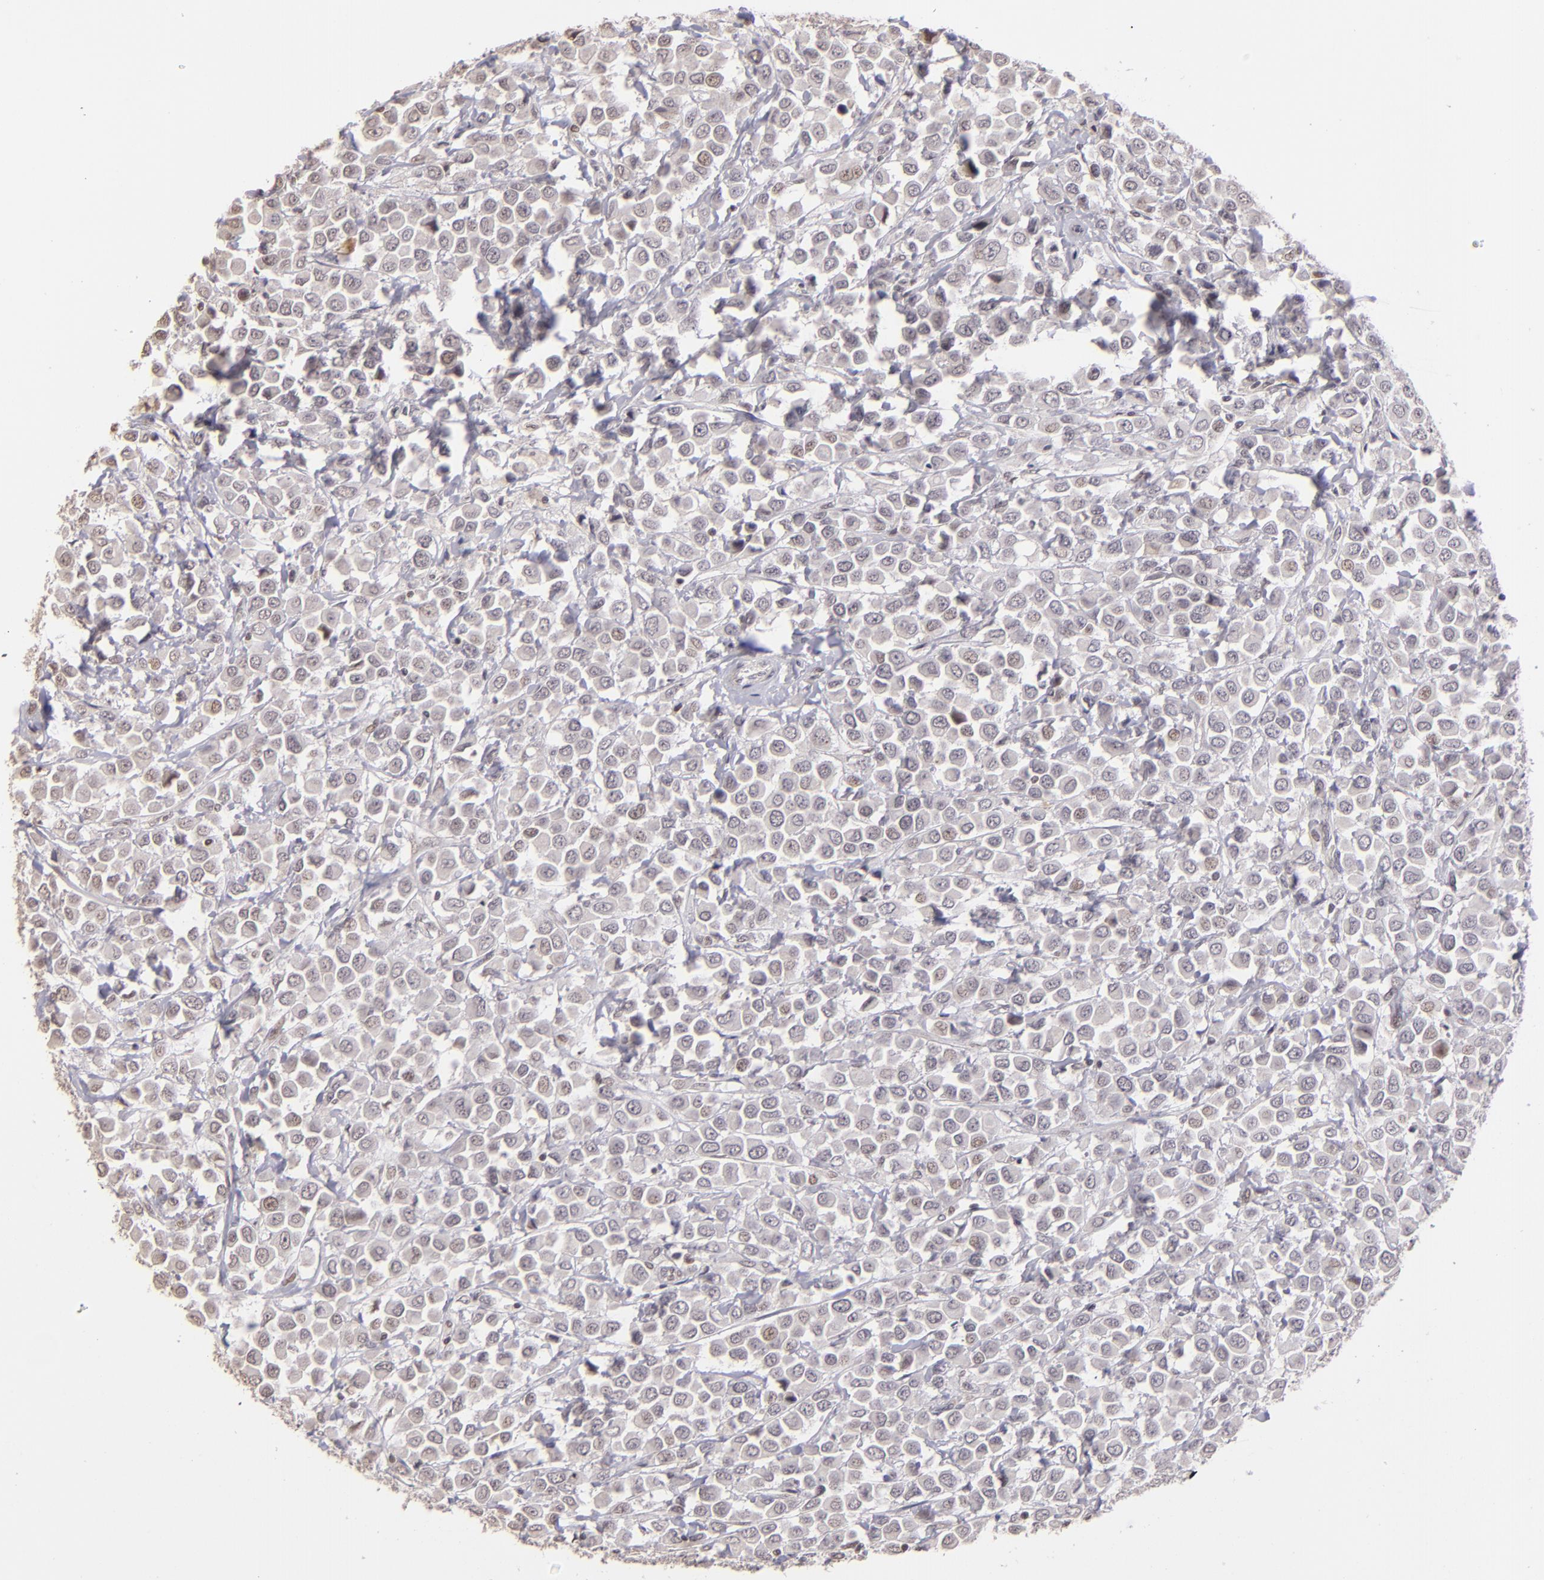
{"staining": {"intensity": "weak", "quantity": "<25%", "location": "nuclear"}, "tissue": "breast cancer", "cell_type": "Tumor cells", "image_type": "cancer", "snomed": [{"axis": "morphology", "description": "Duct carcinoma"}, {"axis": "topography", "description": "Breast"}], "caption": "Infiltrating ductal carcinoma (breast) was stained to show a protein in brown. There is no significant expression in tumor cells.", "gene": "RARB", "patient": {"sex": "female", "age": 61}}